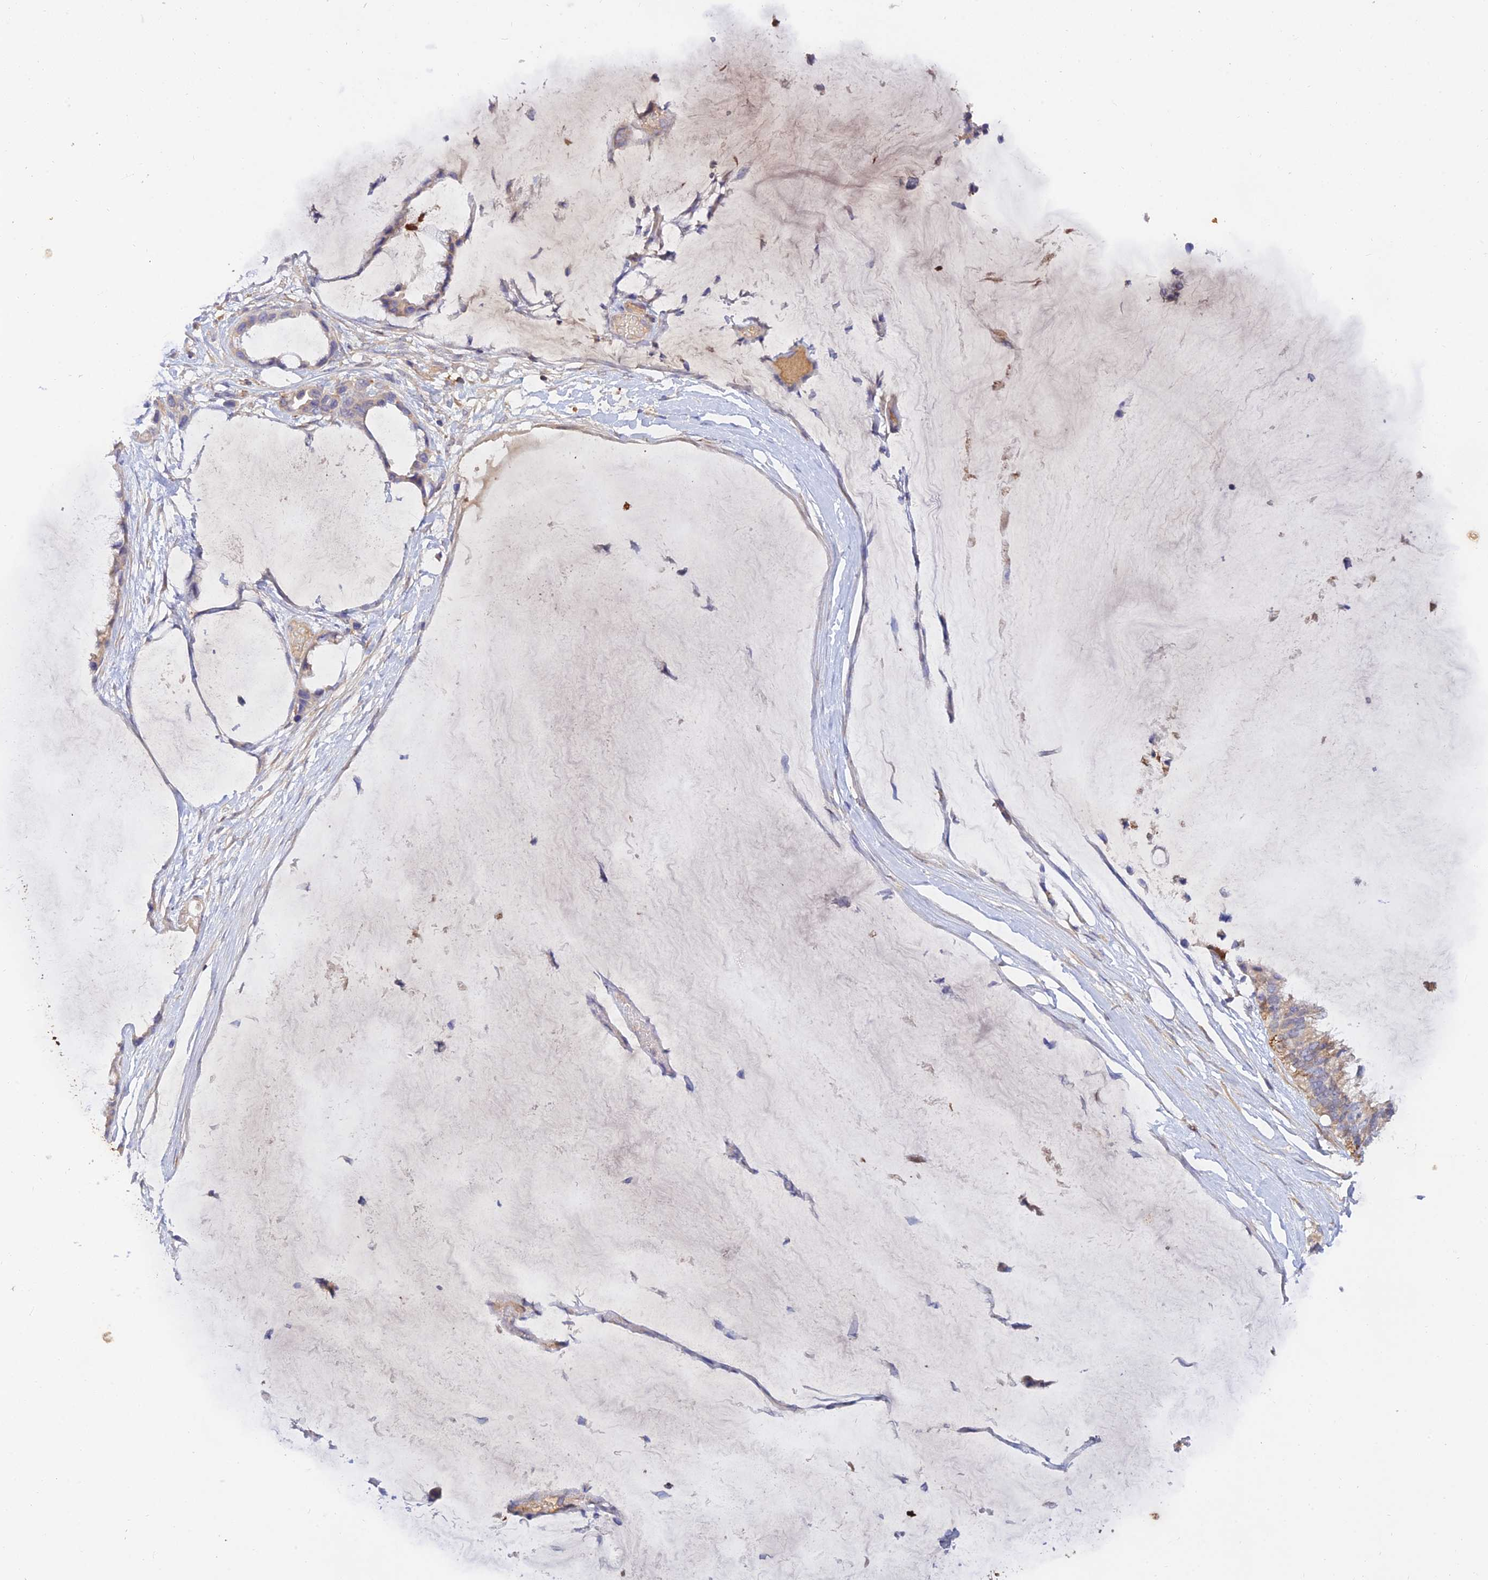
{"staining": {"intensity": "weak", "quantity": "<25%", "location": "cytoplasmic/membranous"}, "tissue": "ovarian cancer", "cell_type": "Tumor cells", "image_type": "cancer", "snomed": [{"axis": "morphology", "description": "Cystadenocarcinoma, mucinous, NOS"}, {"axis": "topography", "description": "Ovary"}], "caption": "Immunohistochemistry (IHC) of human mucinous cystadenocarcinoma (ovarian) reveals no positivity in tumor cells. (DAB immunohistochemistry (IHC) visualized using brightfield microscopy, high magnification).", "gene": "ACSM5", "patient": {"sex": "female", "age": 39}}